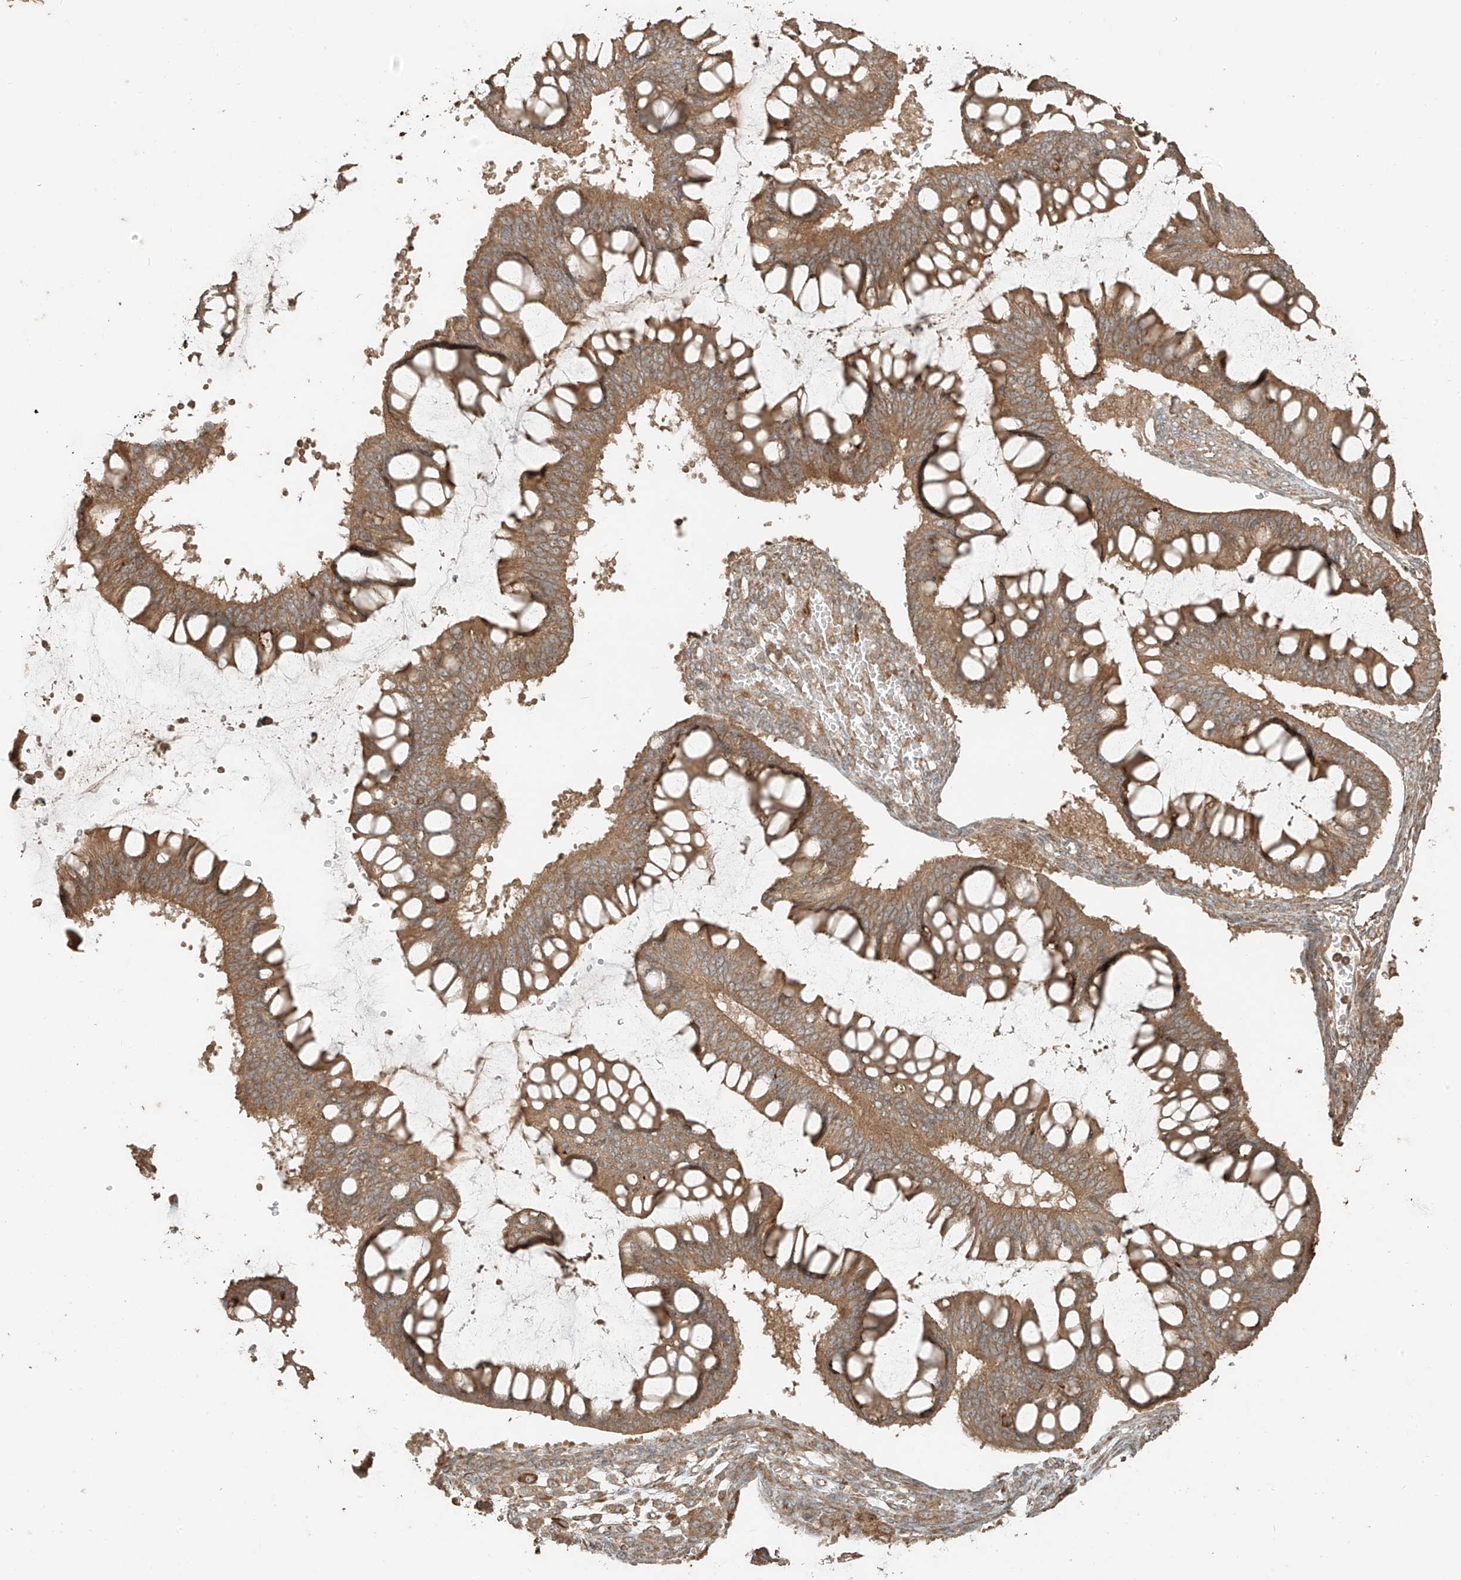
{"staining": {"intensity": "moderate", "quantity": ">75%", "location": "cytoplasmic/membranous"}, "tissue": "ovarian cancer", "cell_type": "Tumor cells", "image_type": "cancer", "snomed": [{"axis": "morphology", "description": "Cystadenocarcinoma, mucinous, NOS"}, {"axis": "topography", "description": "Ovary"}], "caption": "High-magnification brightfield microscopy of ovarian mucinous cystadenocarcinoma stained with DAB (3,3'-diaminobenzidine) (brown) and counterstained with hematoxylin (blue). tumor cells exhibit moderate cytoplasmic/membranous staining is identified in about>75% of cells.", "gene": "ANKZF1", "patient": {"sex": "female", "age": 73}}